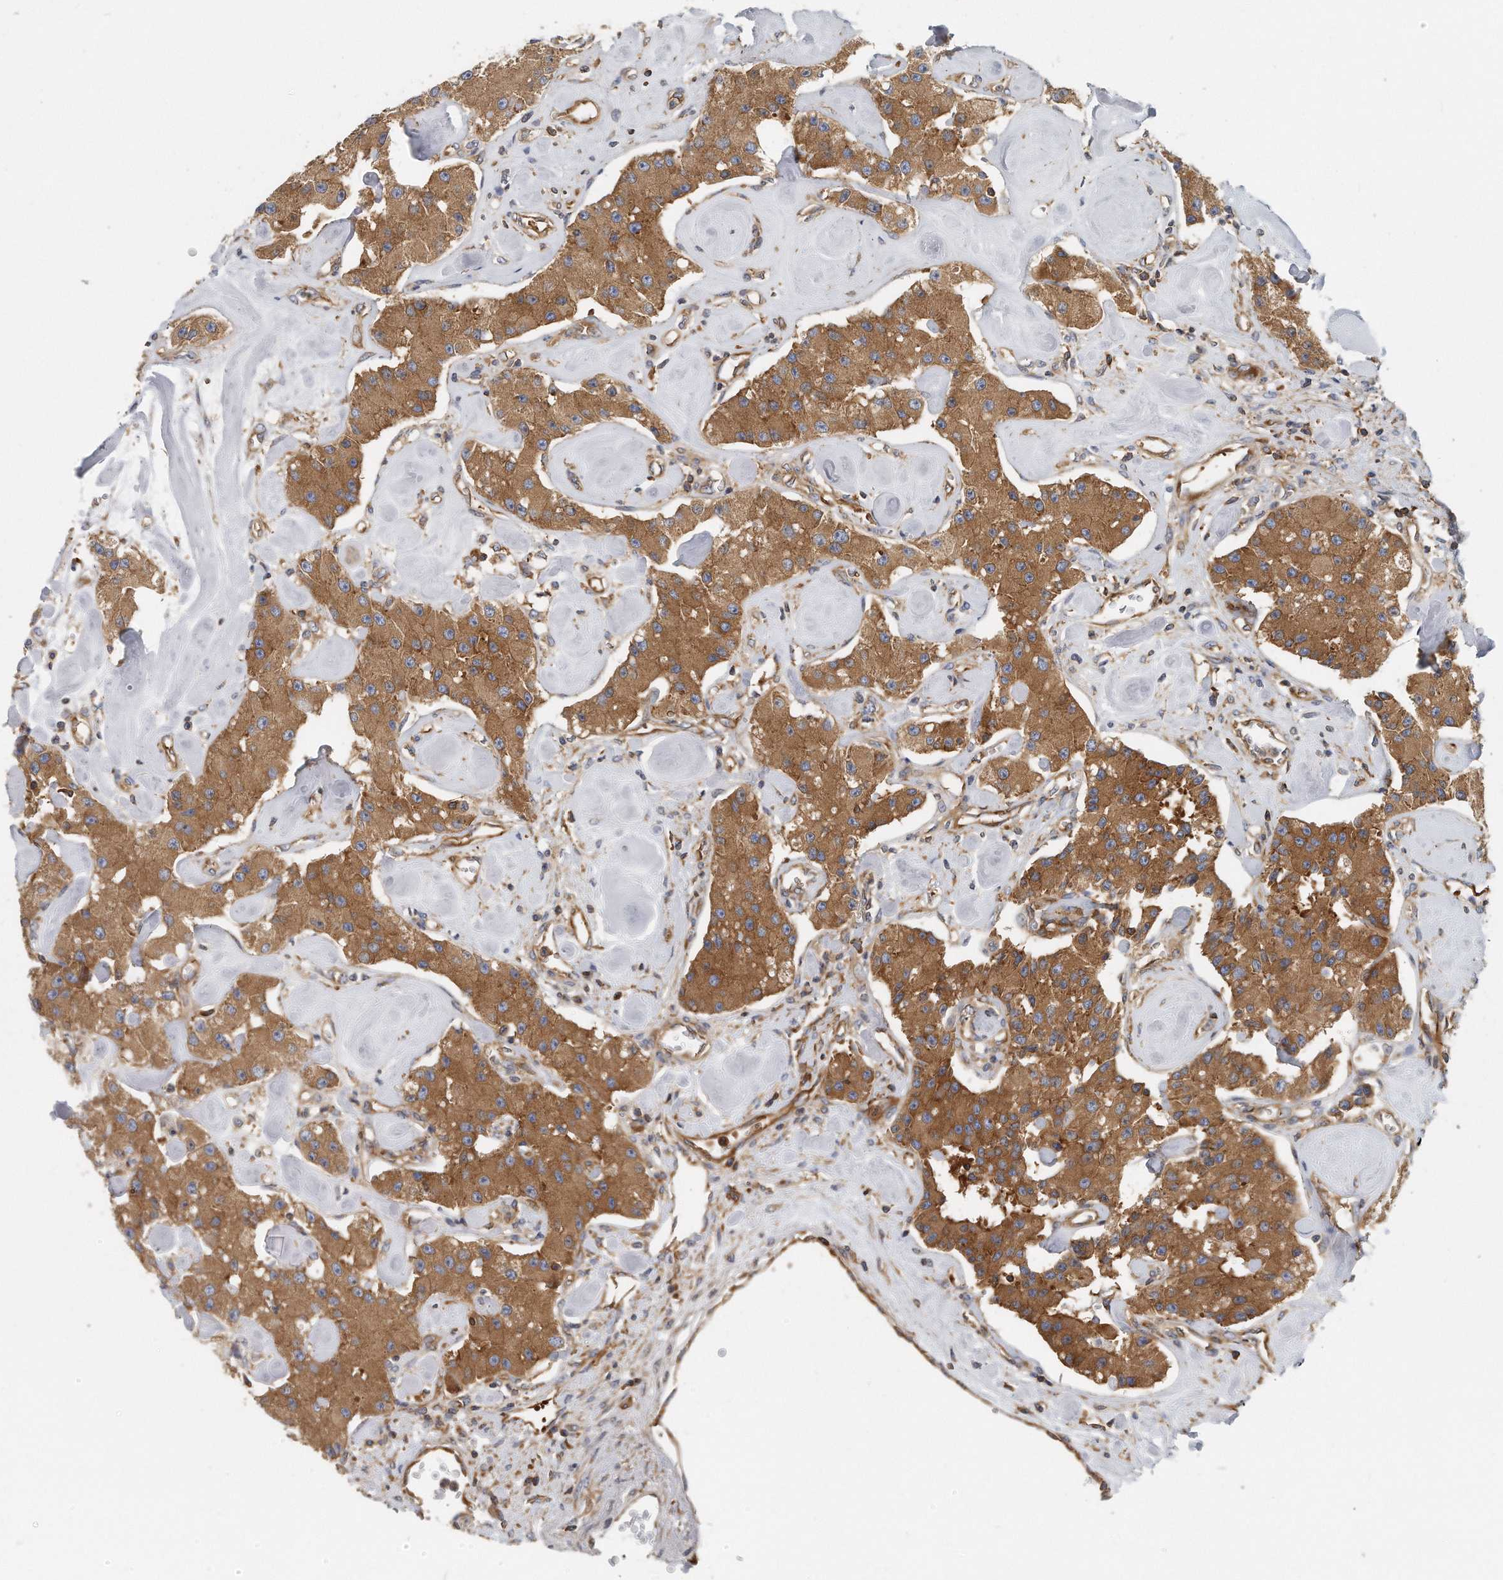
{"staining": {"intensity": "moderate", "quantity": ">75%", "location": "cytoplasmic/membranous"}, "tissue": "carcinoid", "cell_type": "Tumor cells", "image_type": "cancer", "snomed": [{"axis": "morphology", "description": "Carcinoid, malignant, NOS"}, {"axis": "topography", "description": "Pancreas"}], "caption": "Tumor cells display medium levels of moderate cytoplasmic/membranous staining in approximately >75% of cells in malignant carcinoid.", "gene": "EIF3I", "patient": {"sex": "male", "age": 41}}